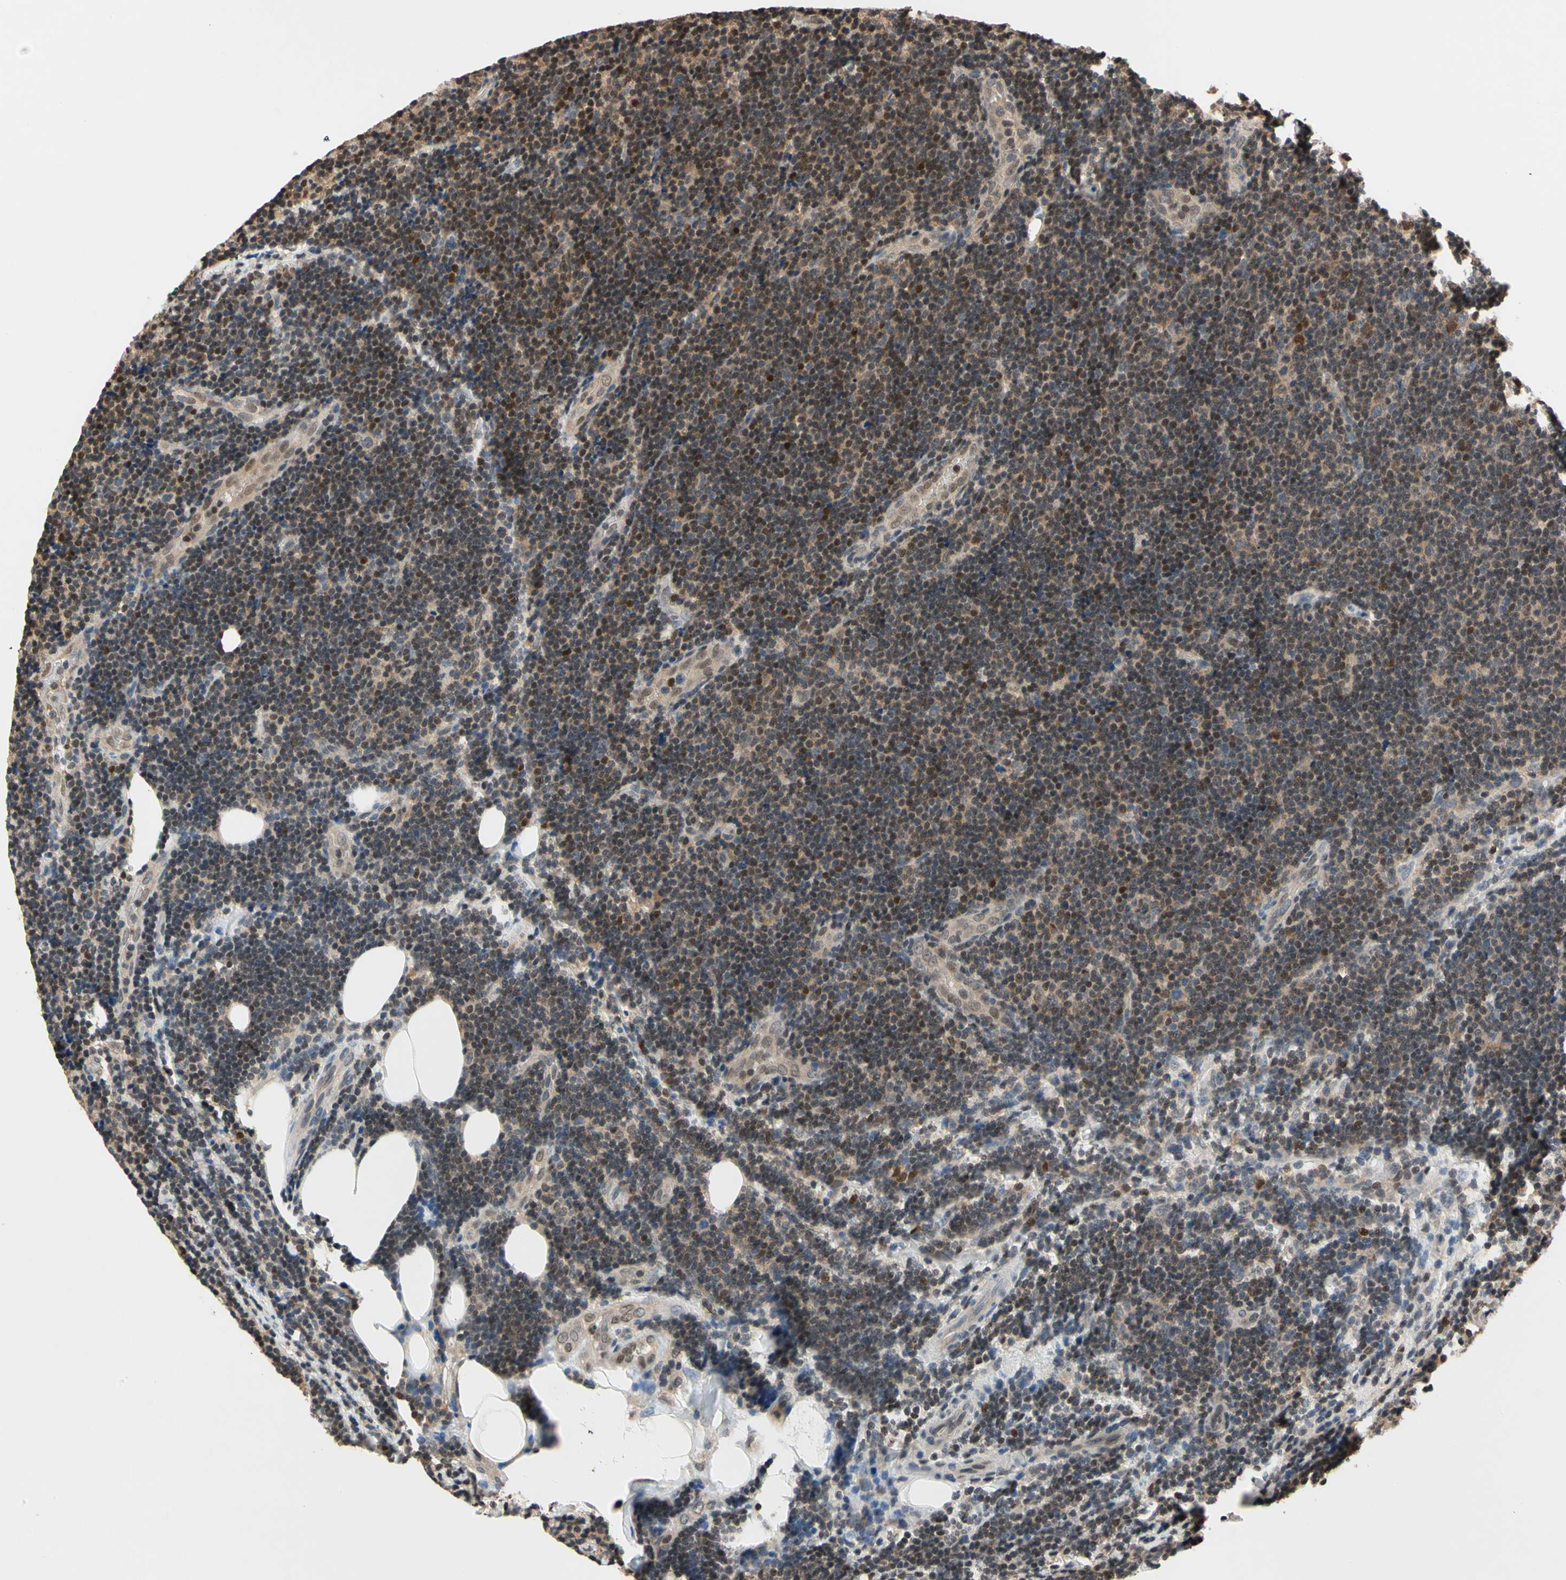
{"staining": {"intensity": "moderate", "quantity": ">75%", "location": "nuclear"}, "tissue": "lymphoma", "cell_type": "Tumor cells", "image_type": "cancer", "snomed": [{"axis": "morphology", "description": "Malignant lymphoma, non-Hodgkin's type, Low grade"}, {"axis": "topography", "description": "Lymph node"}], "caption": "The immunohistochemical stain shows moderate nuclear staining in tumor cells of malignant lymphoma, non-Hodgkin's type (low-grade) tissue.", "gene": "GSR", "patient": {"sex": "male", "age": 83}}